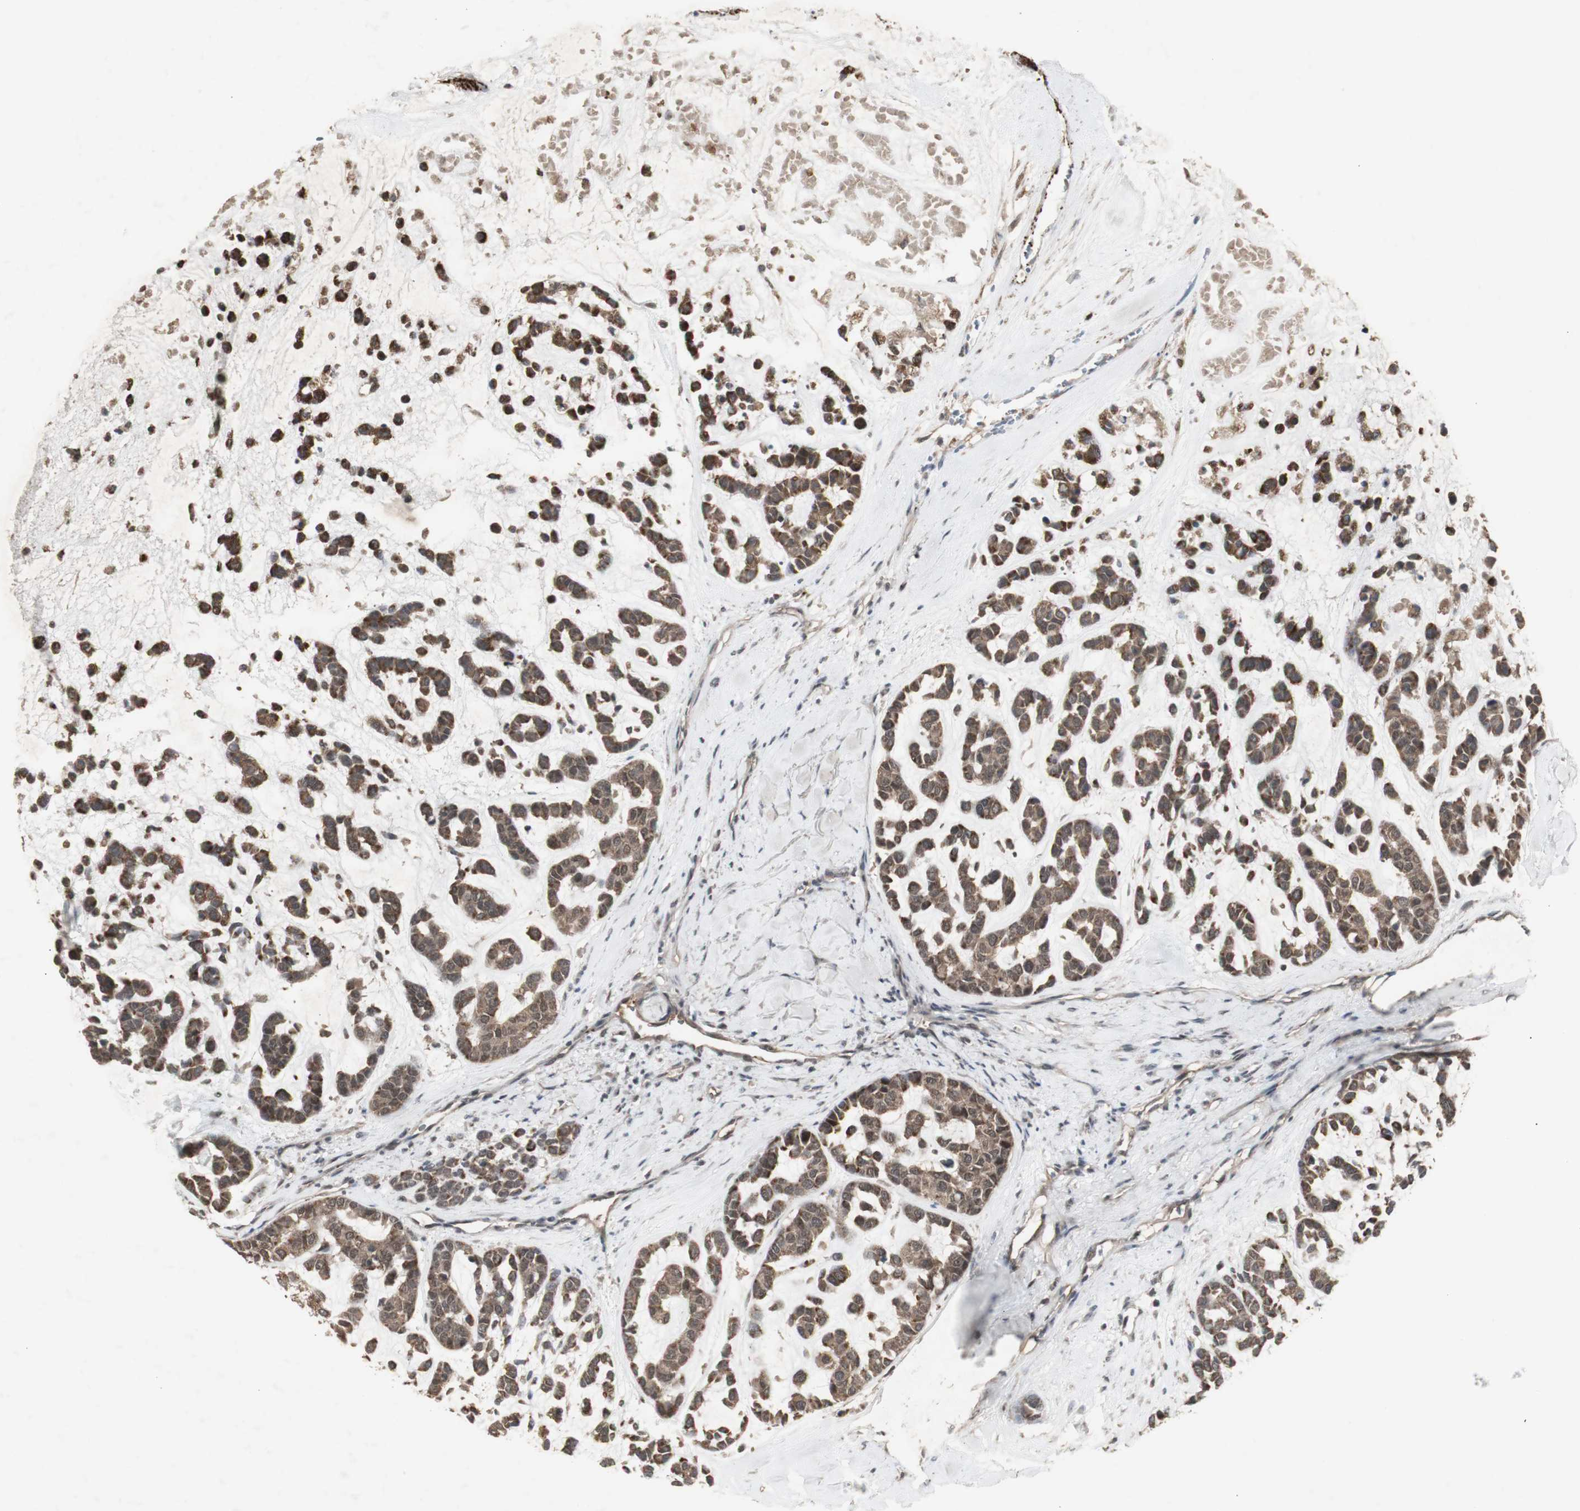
{"staining": {"intensity": "moderate", "quantity": ">75%", "location": "cytoplasmic/membranous"}, "tissue": "head and neck cancer", "cell_type": "Tumor cells", "image_type": "cancer", "snomed": [{"axis": "morphology", "description": "Adenocarcinoma, NOS"}, {"axis": "morphology", "description": "Adenoma, NOS"}, {"axis": "topography", "description": "Head-Neck"}], "caption": "Human head and neck cancer (adenoma) stained for a protein (brown) reveals moderate cytoplasmic/membranous positive staining in approximately >75% of tumor cells.", "gene": "ALOX12", "patient": {"sex": "female", "age": 55}}